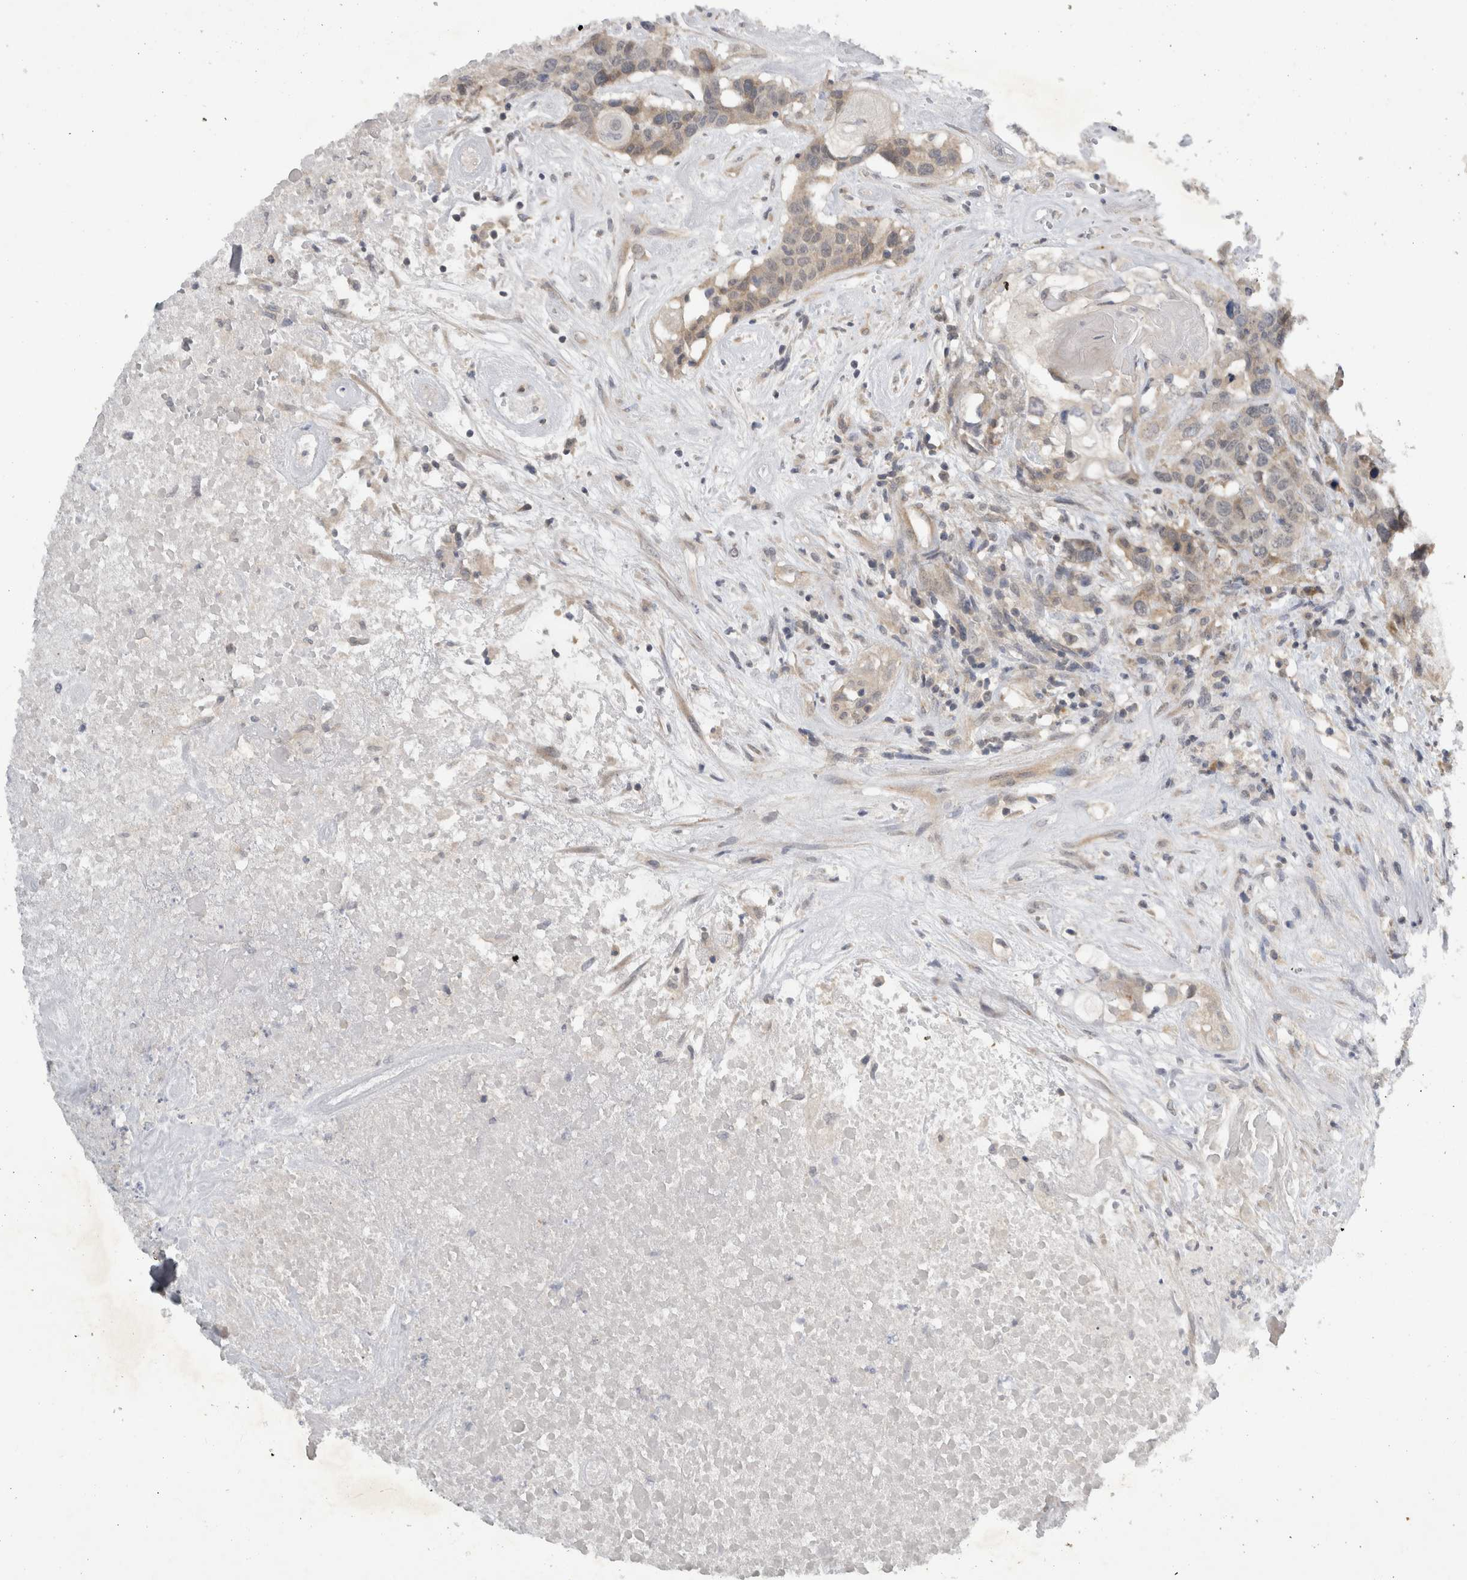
{"staining": {"intensity": "weak", "quantity": "<25%", "location": "cytoplasmic/membranous"}, "tissue": "head and neck cancer", "cell_type": "Tumor cells", "image_type": "cancer", "snomed": [{"axis": "morphology", "description": "Squamous cell carcinoma, NOS"}, {"axis": "topography", "description": "Head-Neck"}], "caption": "Tumor cells show no significant staining in head and neck cancer (squamous cell carcinoma).", "gene": "AASDHPPT", "patient": {"sex": "male", "age": 66}}